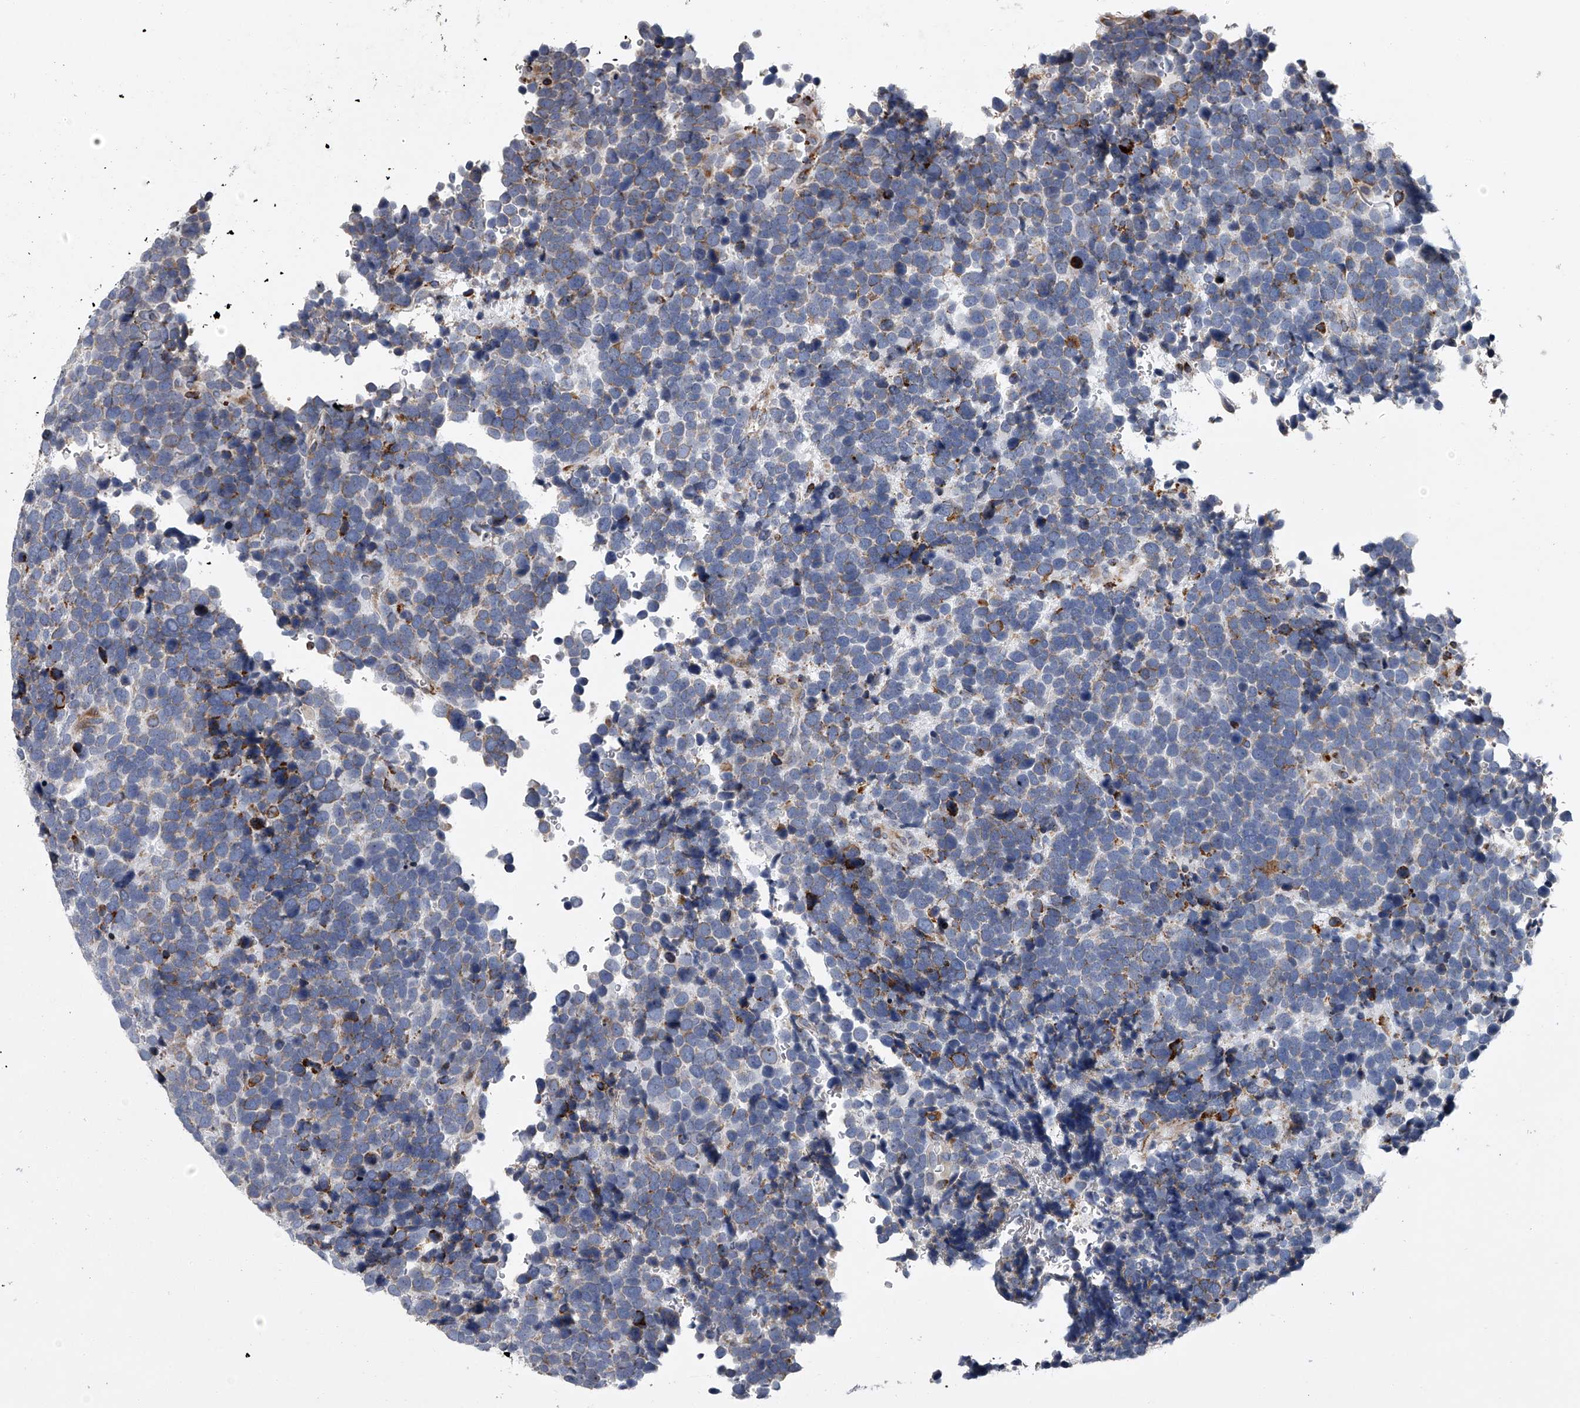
{"staining": {"intensity": "moderate", "quantity": "<25%", "location": "cytoplasmic/membranous"}, "tissue": "urothelial cancer", "cell_type": "Tumor cells", "image_type": "cancer", "snomed": [{"axis": "morphology", "description": "Urothelial carcinoma, High grade"}, {"axis": "topography", "description": "Urinary bladder"}], "caption": "Protein expression analysis of urothelial cancer exhibits moderate cytoplasmic/membranous positivity in about <25% of tumor cells.", "gene": "TMEM63C", "patient": {"sex": "female", "age": 82}}